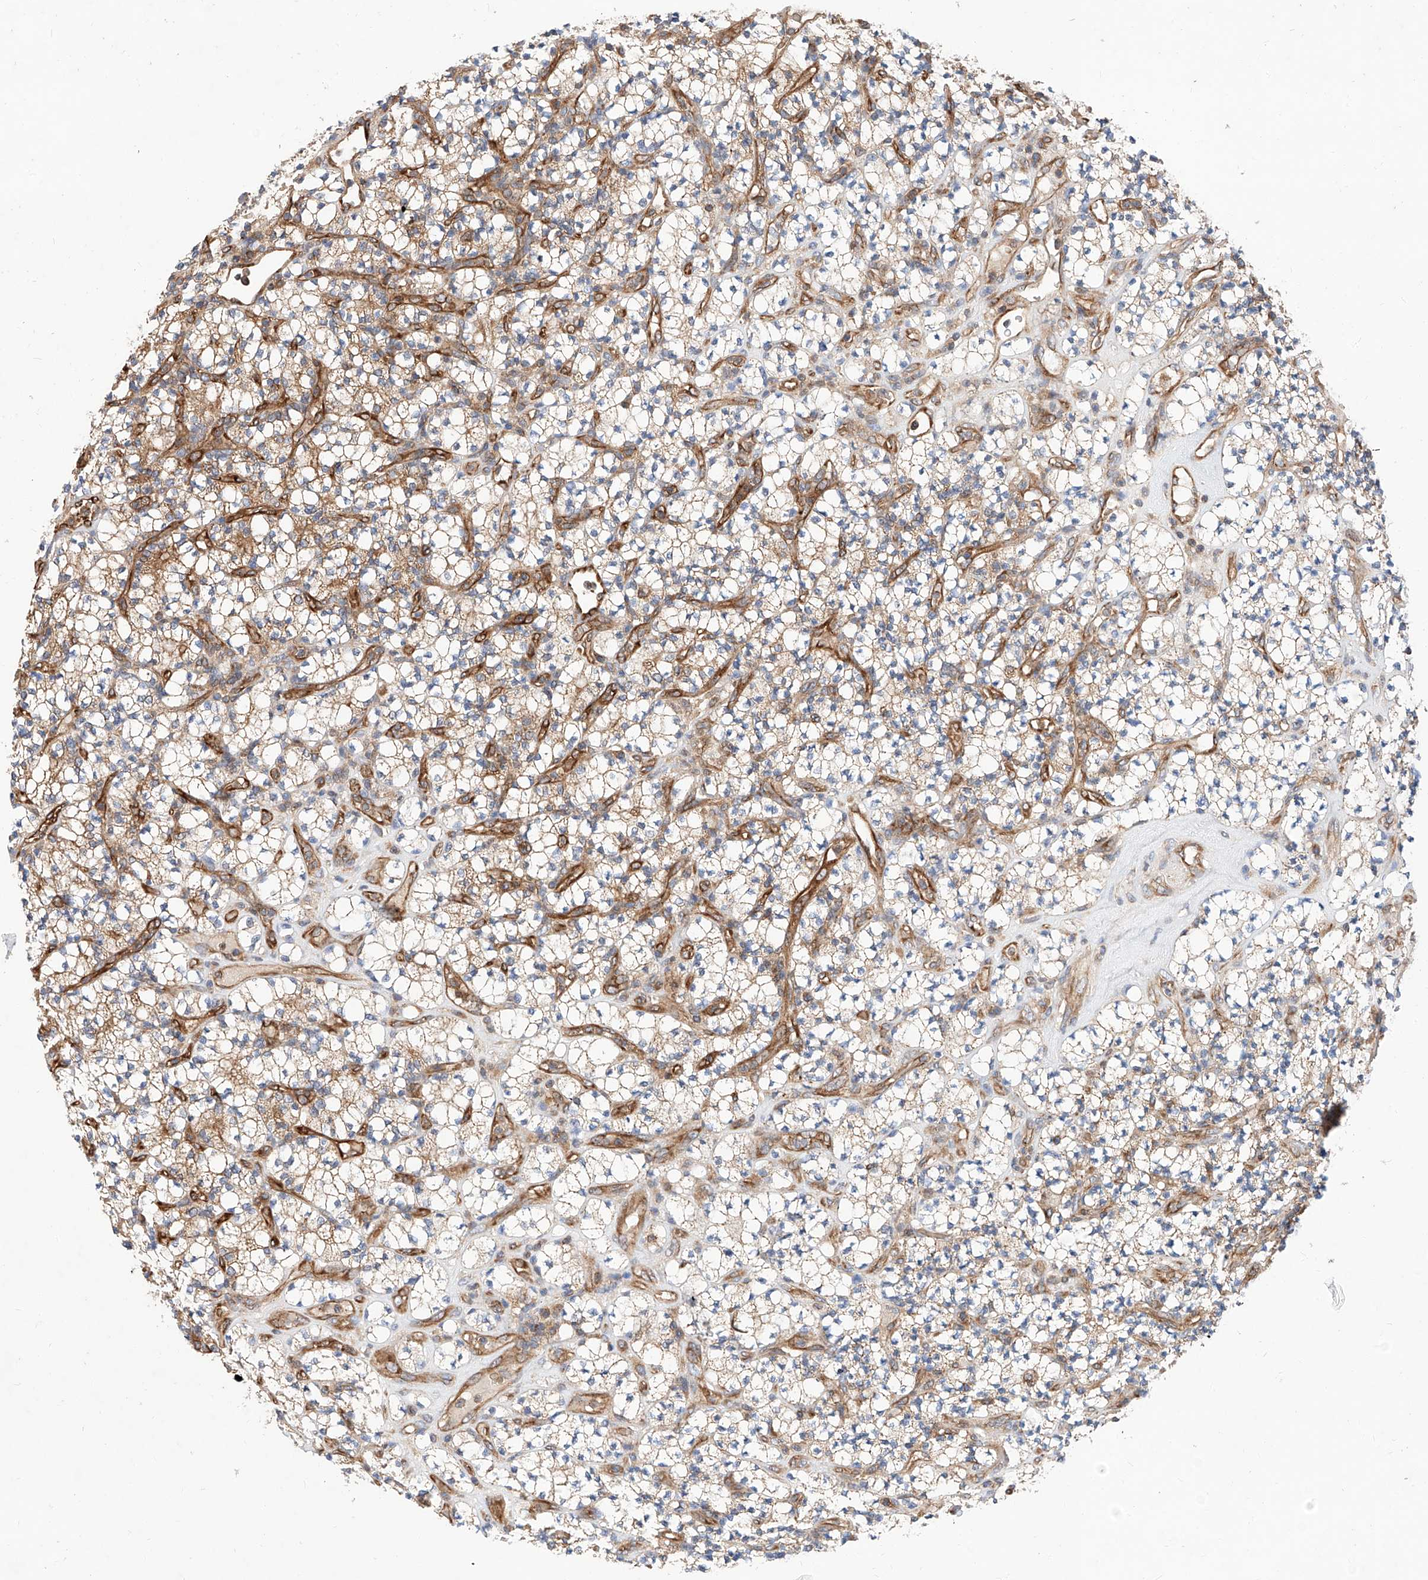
{"staining": {"intensity": "moderate", "quantity": "25%-75%", "location": "cytoplasmic/membranous"}, "tissue": "renal cancer", "cell_type": "Tumor cells", "image_type": "cancer", "snomed": [{"axis": "morphology", "description": "Adenocarcinoma, NOS"}, {"axis": "topography", "description": "Kidney"}], "caption": "Immunohistochemistry micrograph of neoplastic tissue: human renal cancer stained using immunohistochemistry reveals medium levels of moderate protein expression localized specifically in the cytoplasmic/membranous of tumor cells, appearing as a cytoplasmic/membranous brown color.", "gene": "NR1D1", "patient": {"sex": "male", "age": 77}}